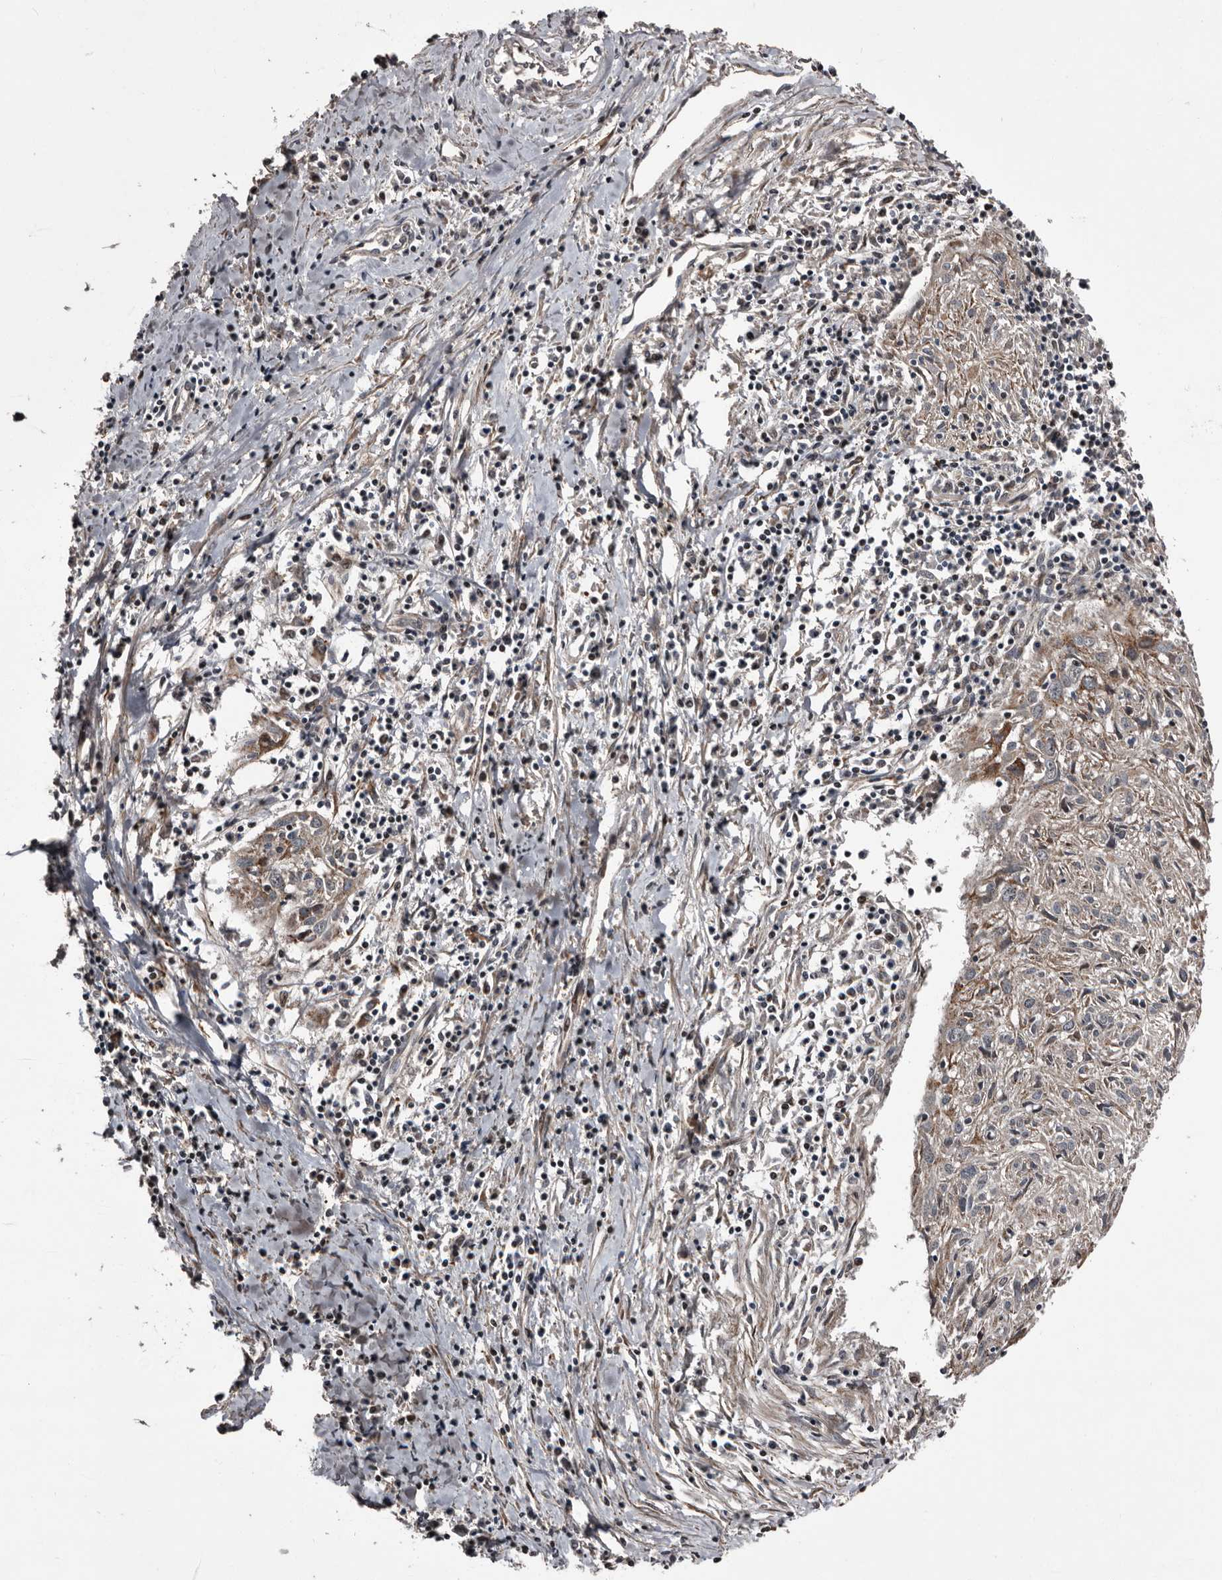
{"staining": {"intensity": "negative", "quantity": "none", "location": "none"}, "tissue": "cervical cancer", "cell_type": "Tumor cells", "image_type": "cancer", "snomed": [{"axis": "morphology", "description": "Squamous cell carcinoma, NOS"}, {"axis": "topography", "description": "Cervix"}], "caption": "Immunohistochemistry (IHC) of human squamous cell carcinoma (cervical) exhibits no expression in tumor cells.", "gene": "SERTAD4", "patient": {"sex": "female", "age": 51}}